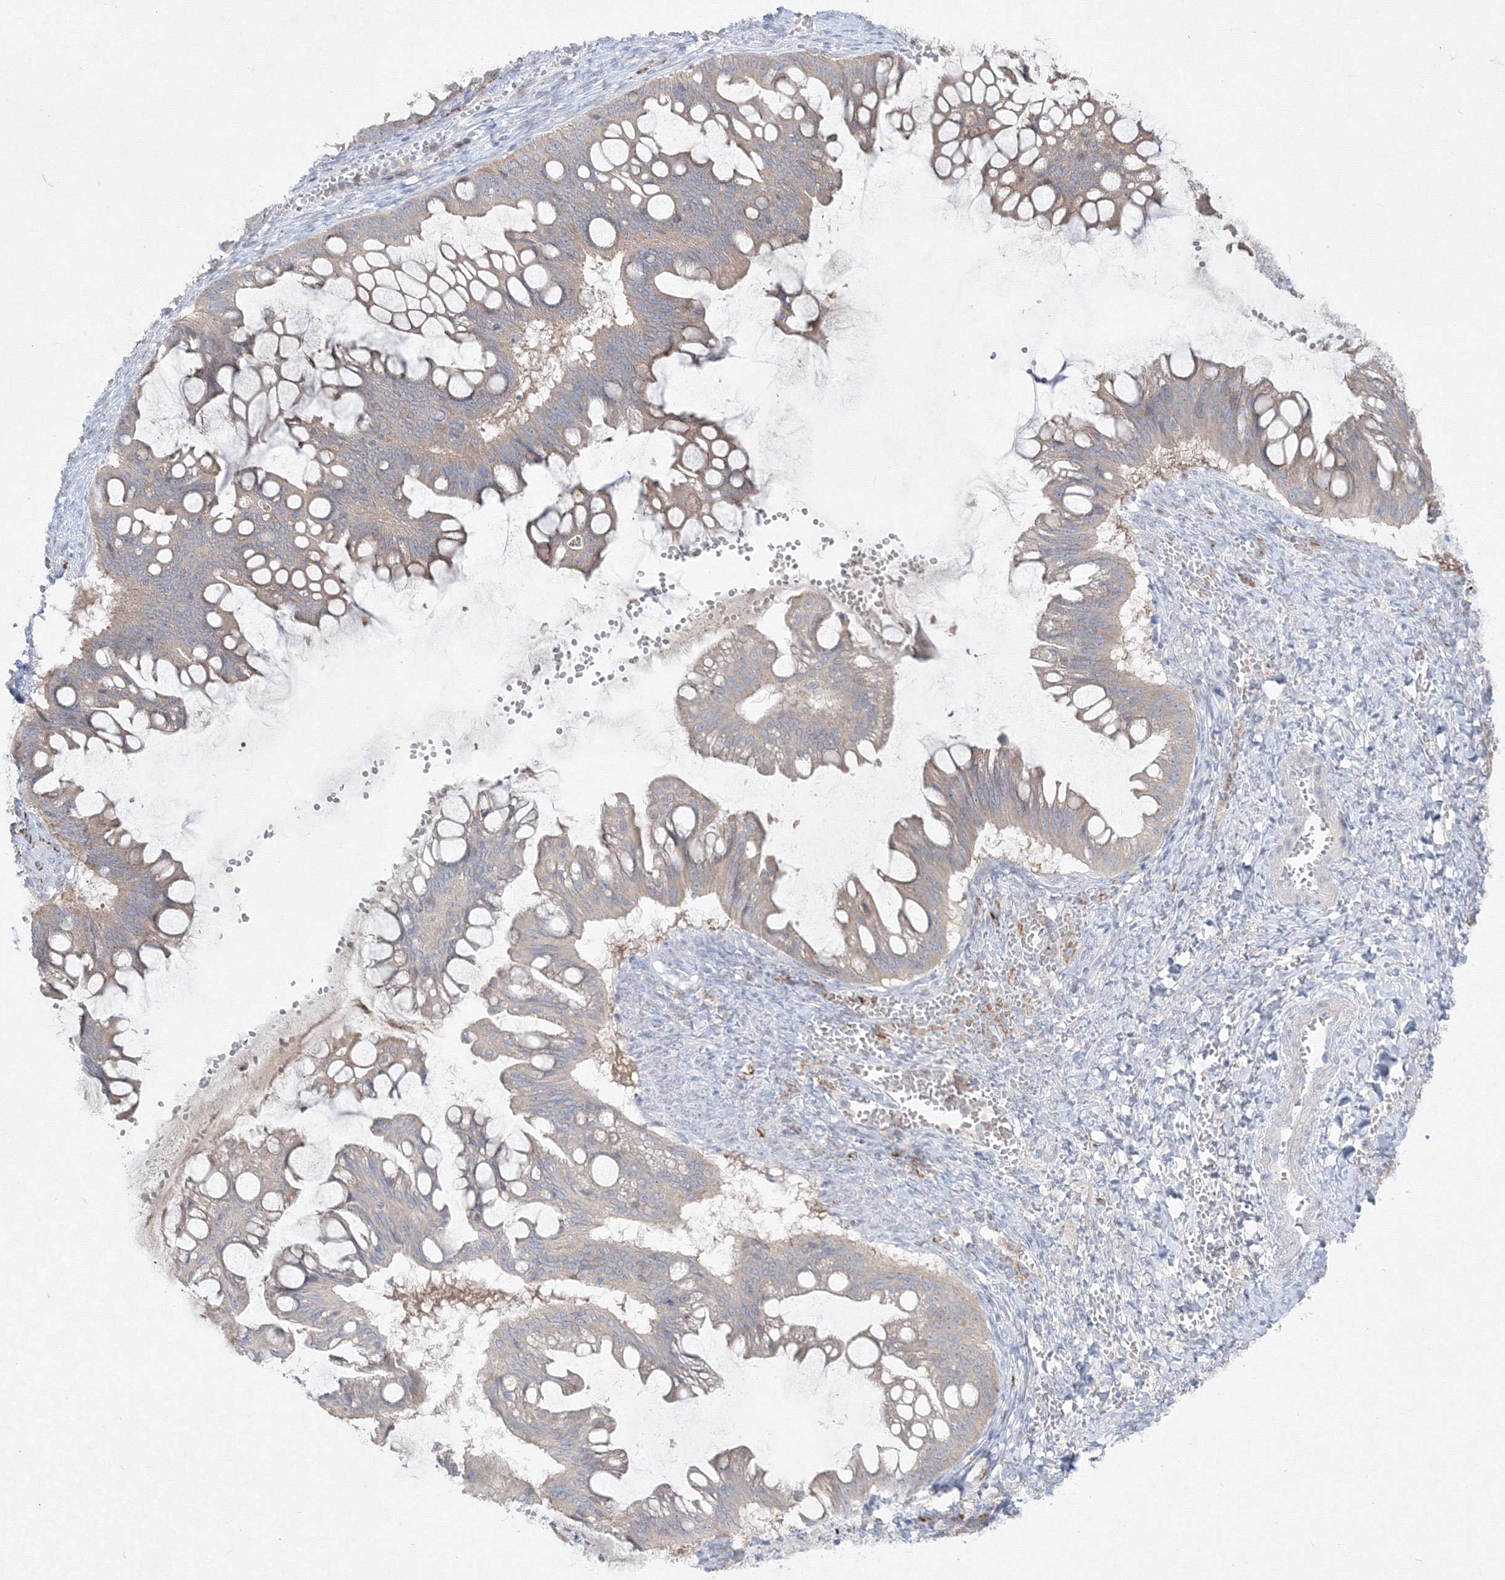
{"staining": {"intensity": "weak", "quantity": "<25%", "location": "cytoplasmic/membranous"}, "tissue": "ovarian cancer", "cell_type": "Tumor cells", "image_type": "cancer", "snomed": [{"axis": "morphology", "description": "Cystadenocarcinoma, mucinous, NOS"}, {"axis": "topography", "description": "Ovary"}], "caption": "Immunohistochemical staining of ovarian cancer (mucinous cystadenocarcinoma) displays no significant positivity in tumor cells. (Brightfield microscopy of DAB immunohistochemistry at high magnification).", "gene": "FBXL8", "patient": {"sex": "female", "age": 73}}